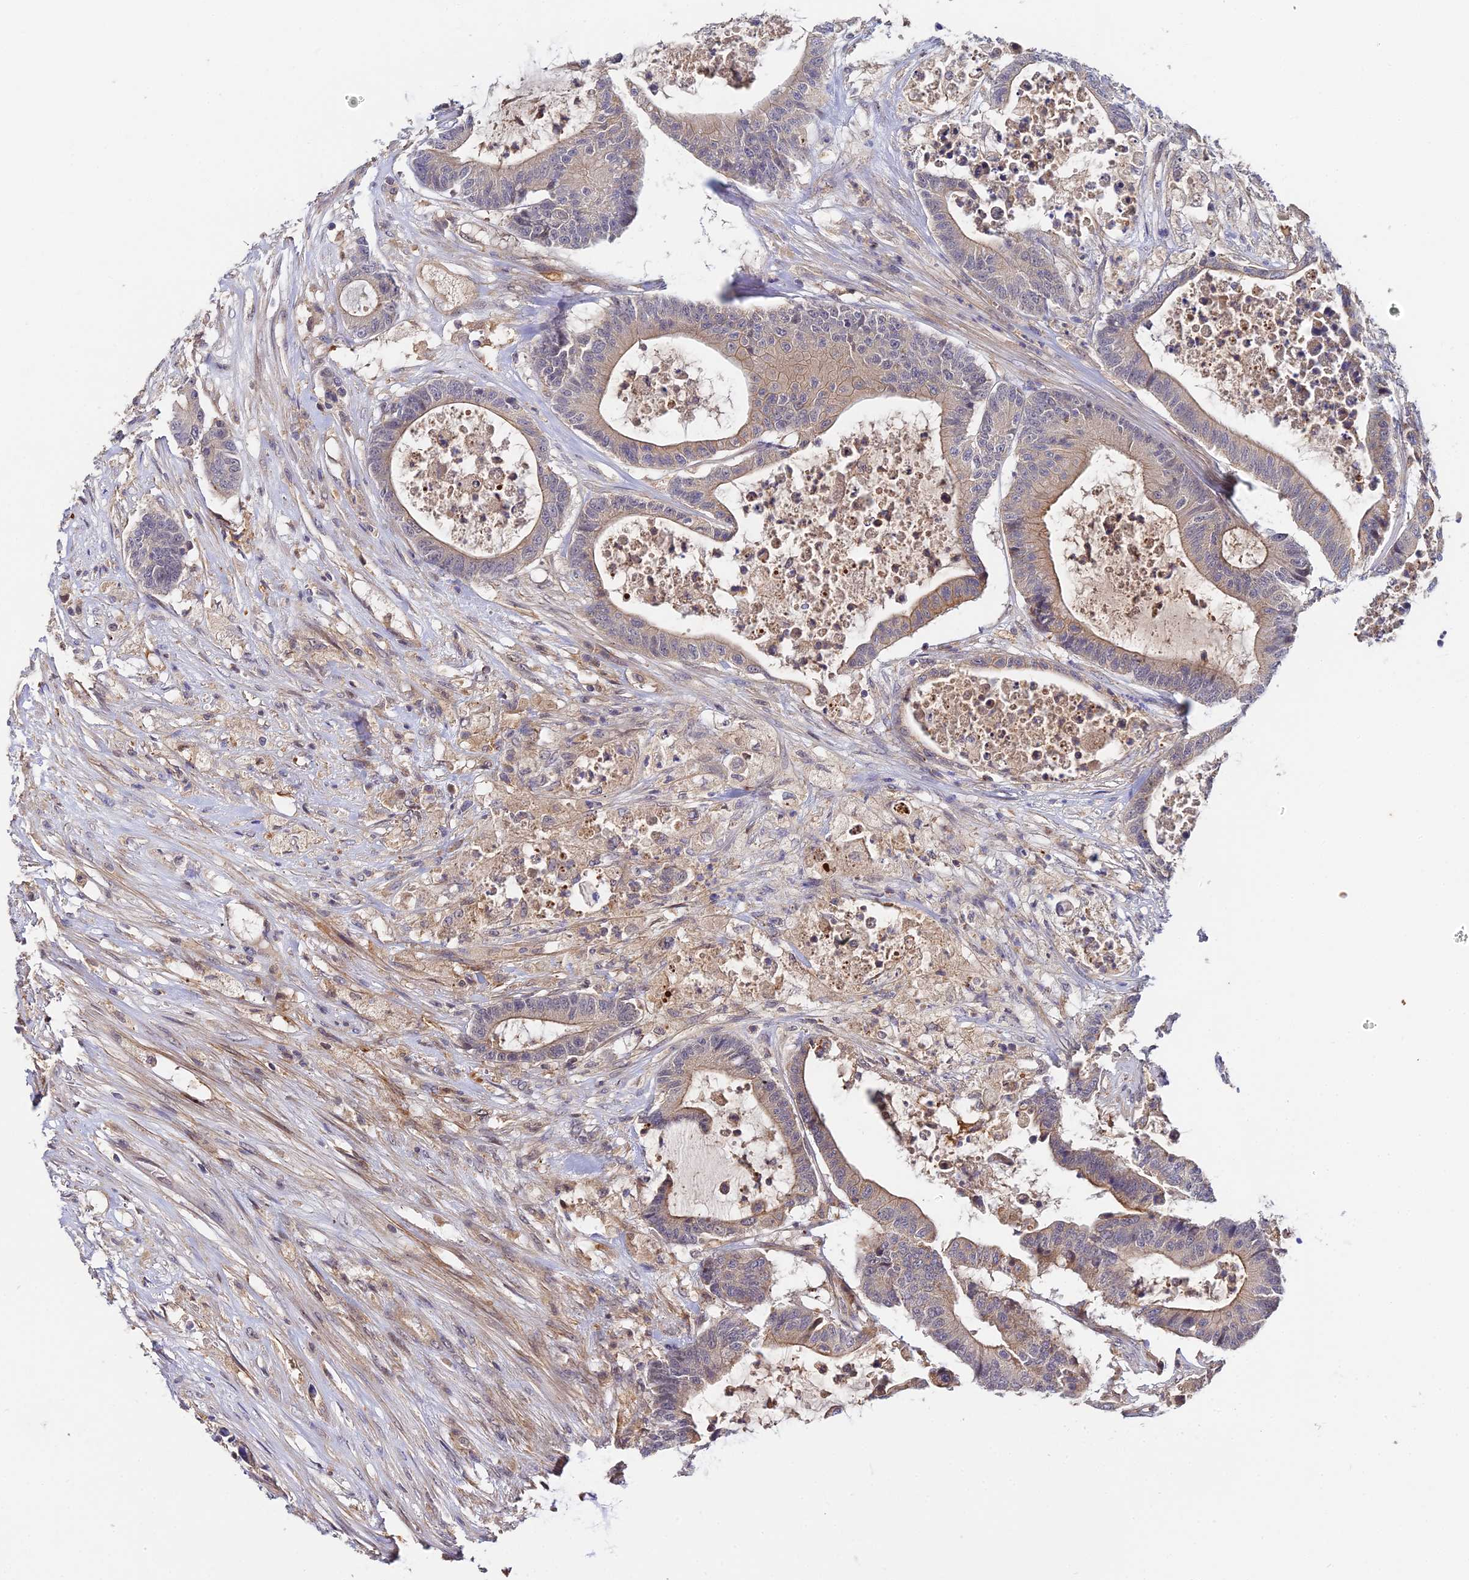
{"staining": {"intensity": "weak", "quantity": "25%-75%", "location": "cytoplasmic/membranous"}, "tissue": "colorectal cancer", "cell_type": "Tumor cells", "image_type": "cancer", "snomed": [{"axis": "morphology", "description": "Adenocarcinoma, NOS"}, {"axis": "topography", "description": "Colon"}], "caption": "Adenocarcinoma (colorectal) tissue reveals weak cytoplasmic/membranous positivity in approximately 25%-75% of tumor cells, visualized by immunohistochemistry.", "gene": "ZBED8", "patient": {"sex": "female", "age": 84}}